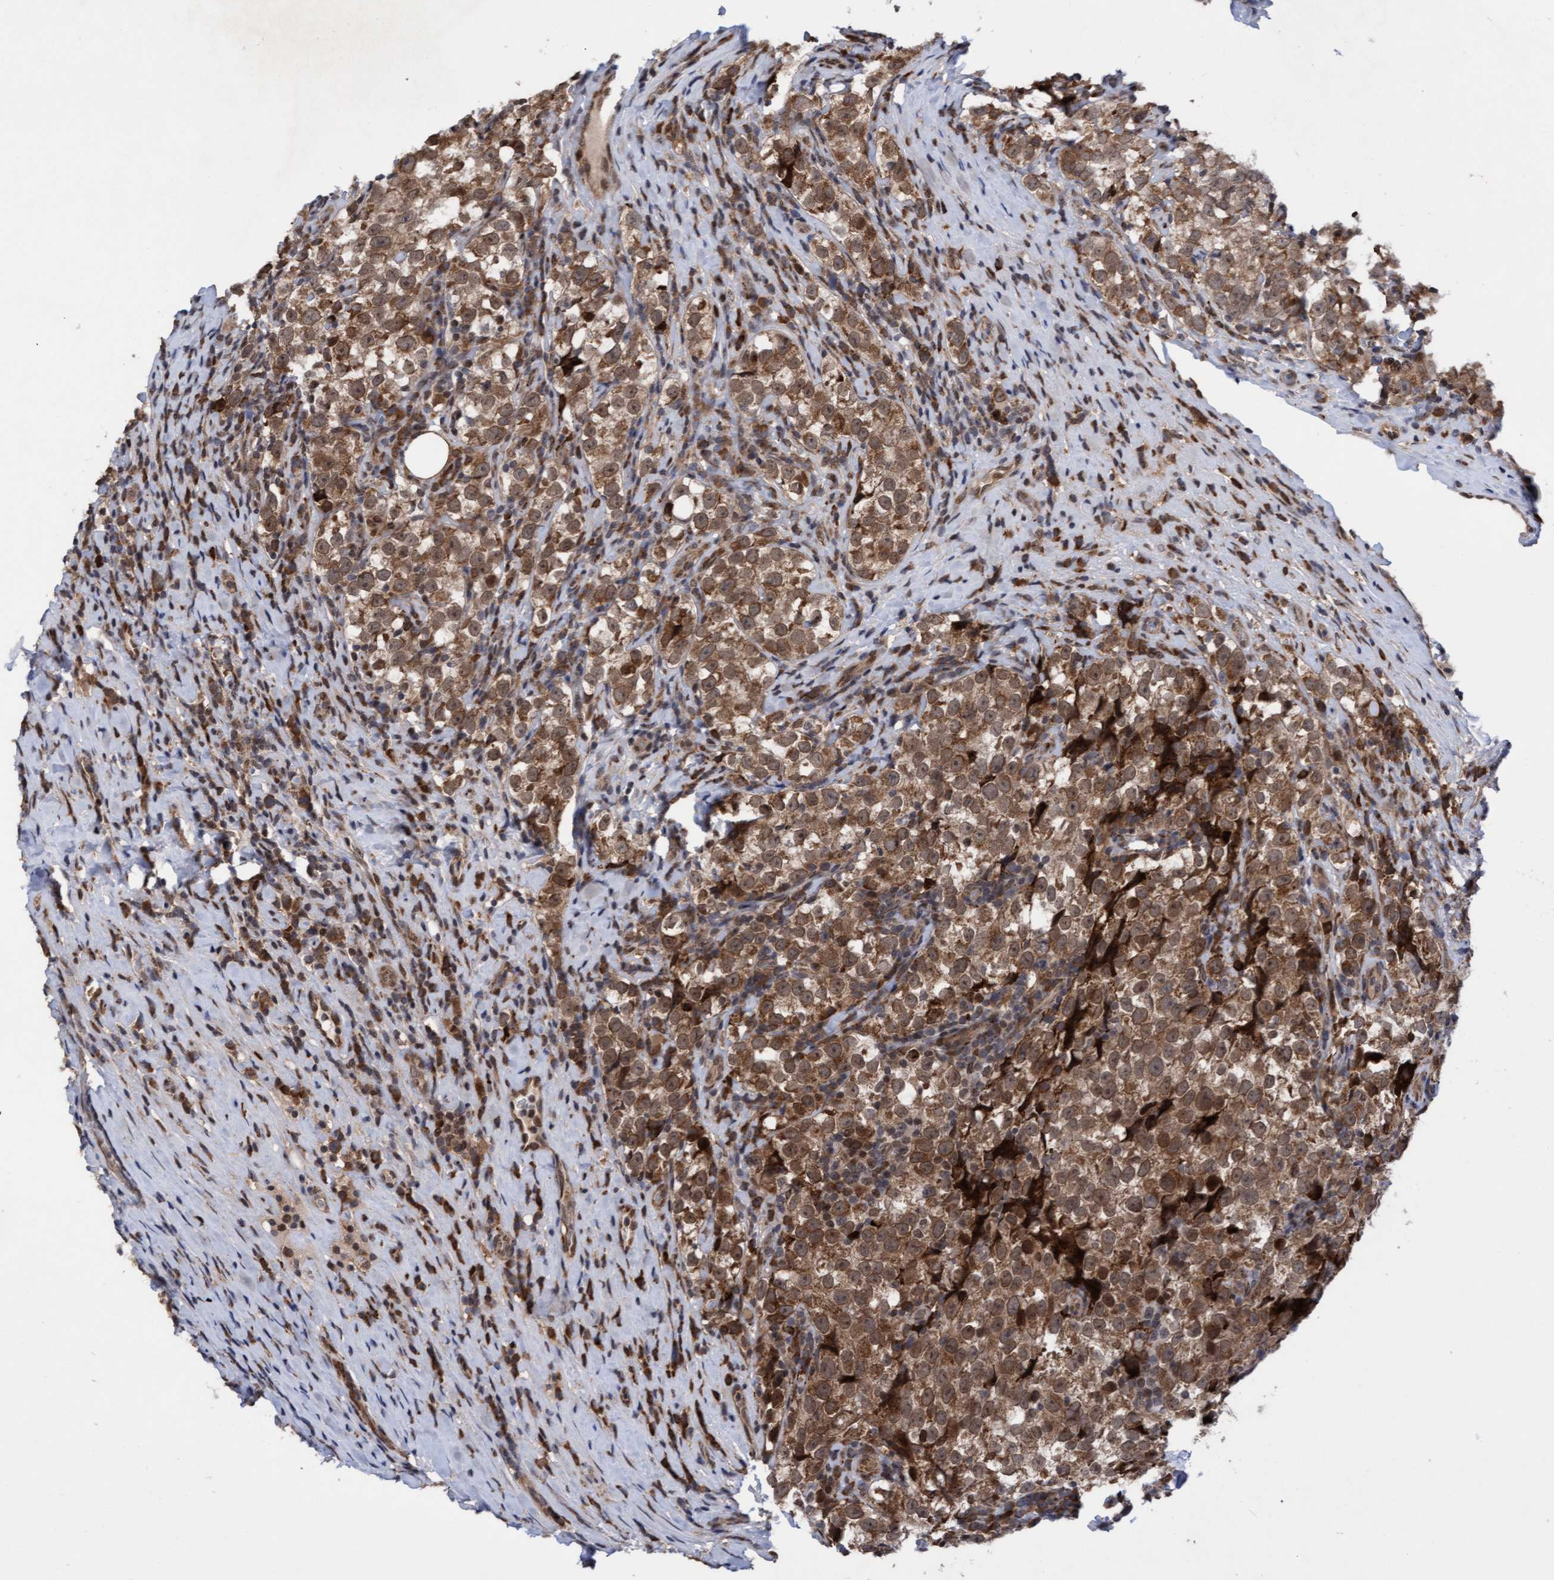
{"staining": {"intensity": "moderate", "quantity": ">75%", "location": "cytoplasmic/membranous,nuclear"}, "tissue": "testis cancer", "cell_type": "Tumor cells", "image_type": "cancer", "snomed": [{"axis": "morphology", "description": "Normal tissue, NOS"}, {"axis": "morphology", "description": "Seminoma, NOS"}, {"axis": "topography", "description": "Testis"}], "caption": "A high-resolution image shows immunohistochemistry (IHC) staining of testis seminoma, which displays moderate cytoplasmic/membranous and nuclear positivity in about >75% of tumor cells. (Brightfield microscopy of DAB IHC at high magnification).", "gene": "TANC2", "patient": {"sex": "male", "age": 43}}